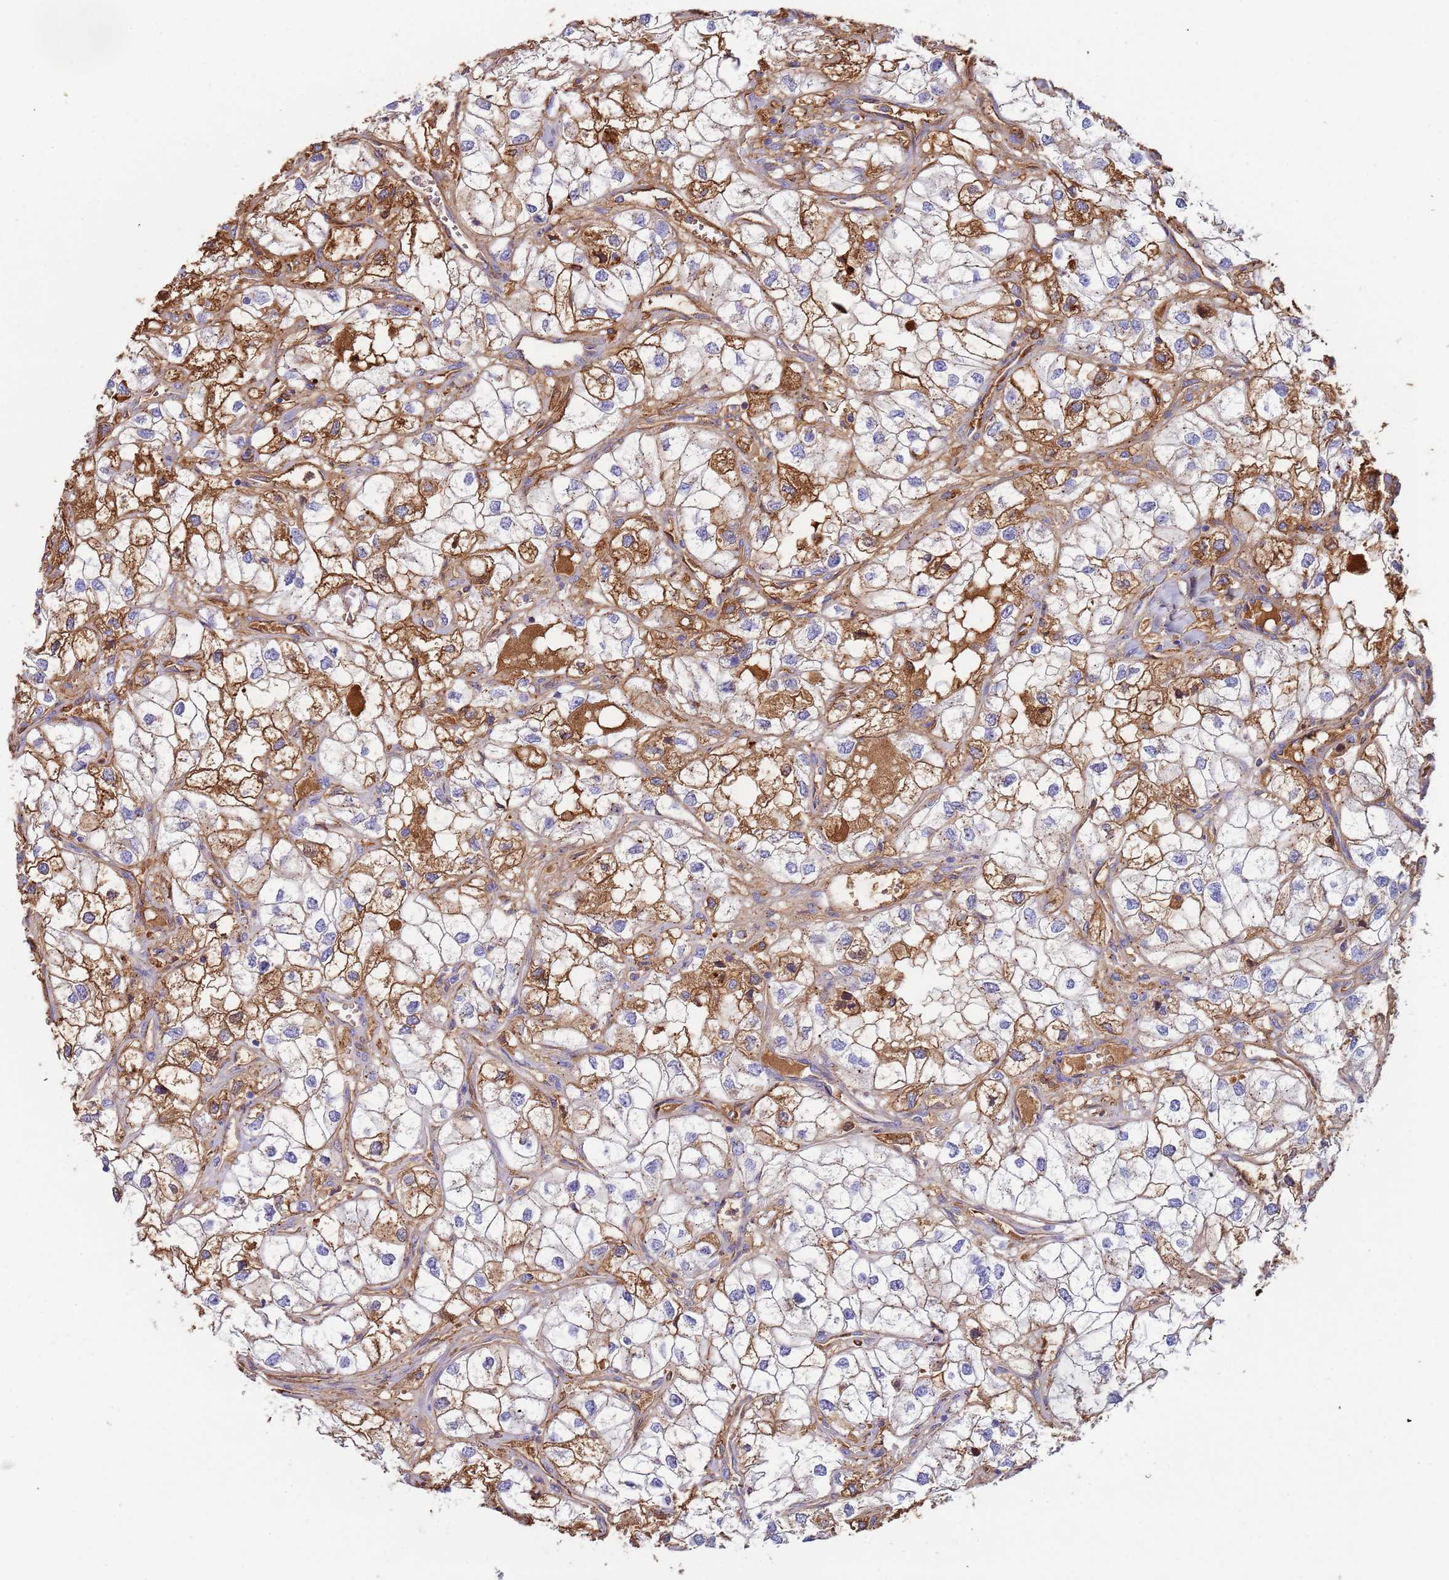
{"staining": {"intensity": "strong", "quantity": "<25%", "location": "cytoplasmic/membranous"}, "tissue": "renal cancer", "cell_type": "Tumor cells", "image_type": "cancer", "snomed": [{"axis": "morphology", "description": "Adenocarcinoma, NOS"}, {"axis": "topography", "description": "Kidney"}], "caption": "The immunohistochemical stain highlights strong cytoplasmic/membranous positivity in tumor cells of renal cancer tissue. (brown staining indicates protein expression, while blue staining denotes nuclei).", "gene": "CYSLTR2", "patient": {"sex": "male", "age": 59}}